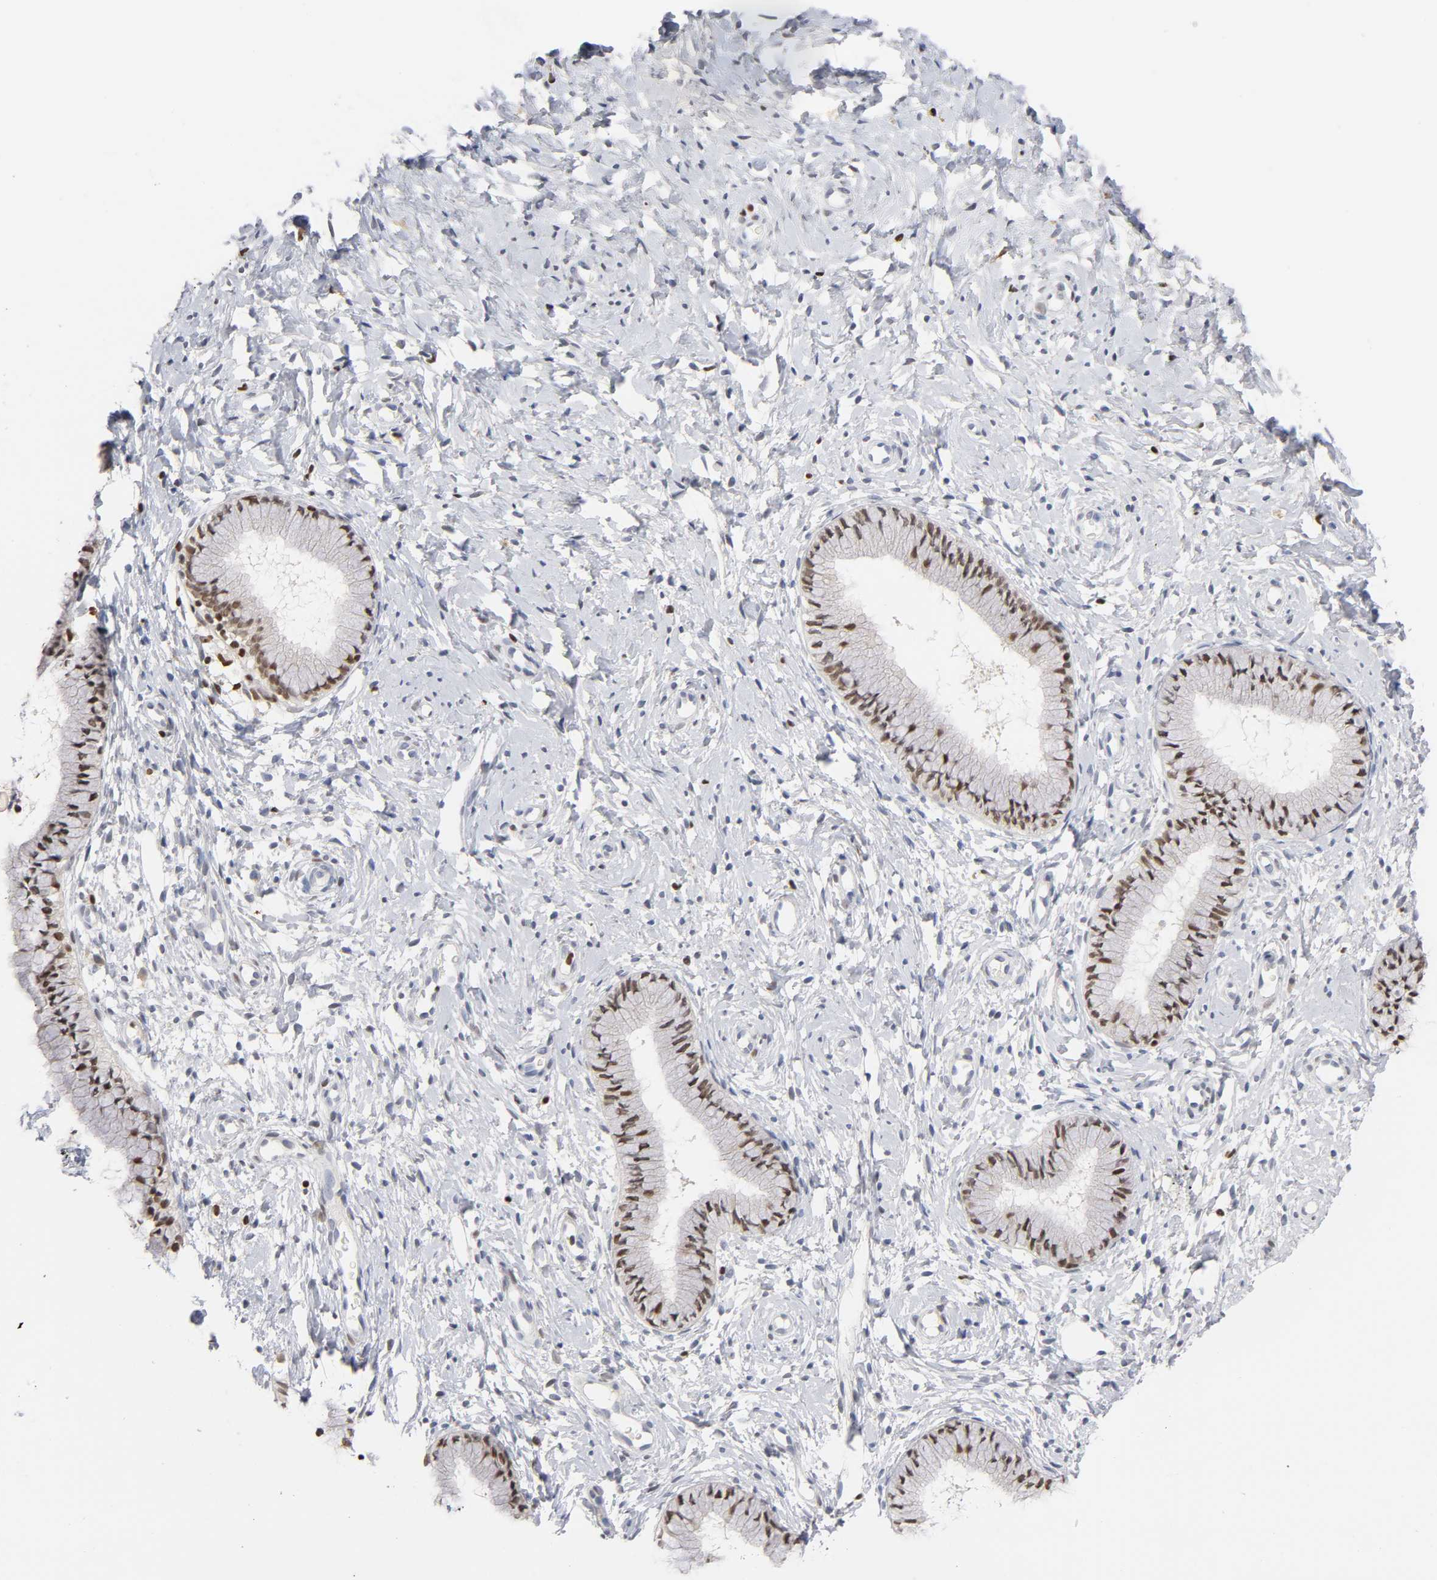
{"staining": {"intensity": "moderate", "quantity": ">75%", "location": "nuclear"}, "tissue": "cervix", "cell_type": "Glandular cells", "image_type": "normal", "snomed": [{"axis": "morphology", "description": "Normal tissue, NOS"}, {"axis": "topography", "description": "Cervix"}], "caption": "Protein staining by IHC shows moderate nuclear staining in about >75% of glandular cells in normal cervix. (DAB IHC, brown staining for protein, blue staining for nuclei).", "gene": "RUNX1", "patient": {"sex": "female", "age": 46}}